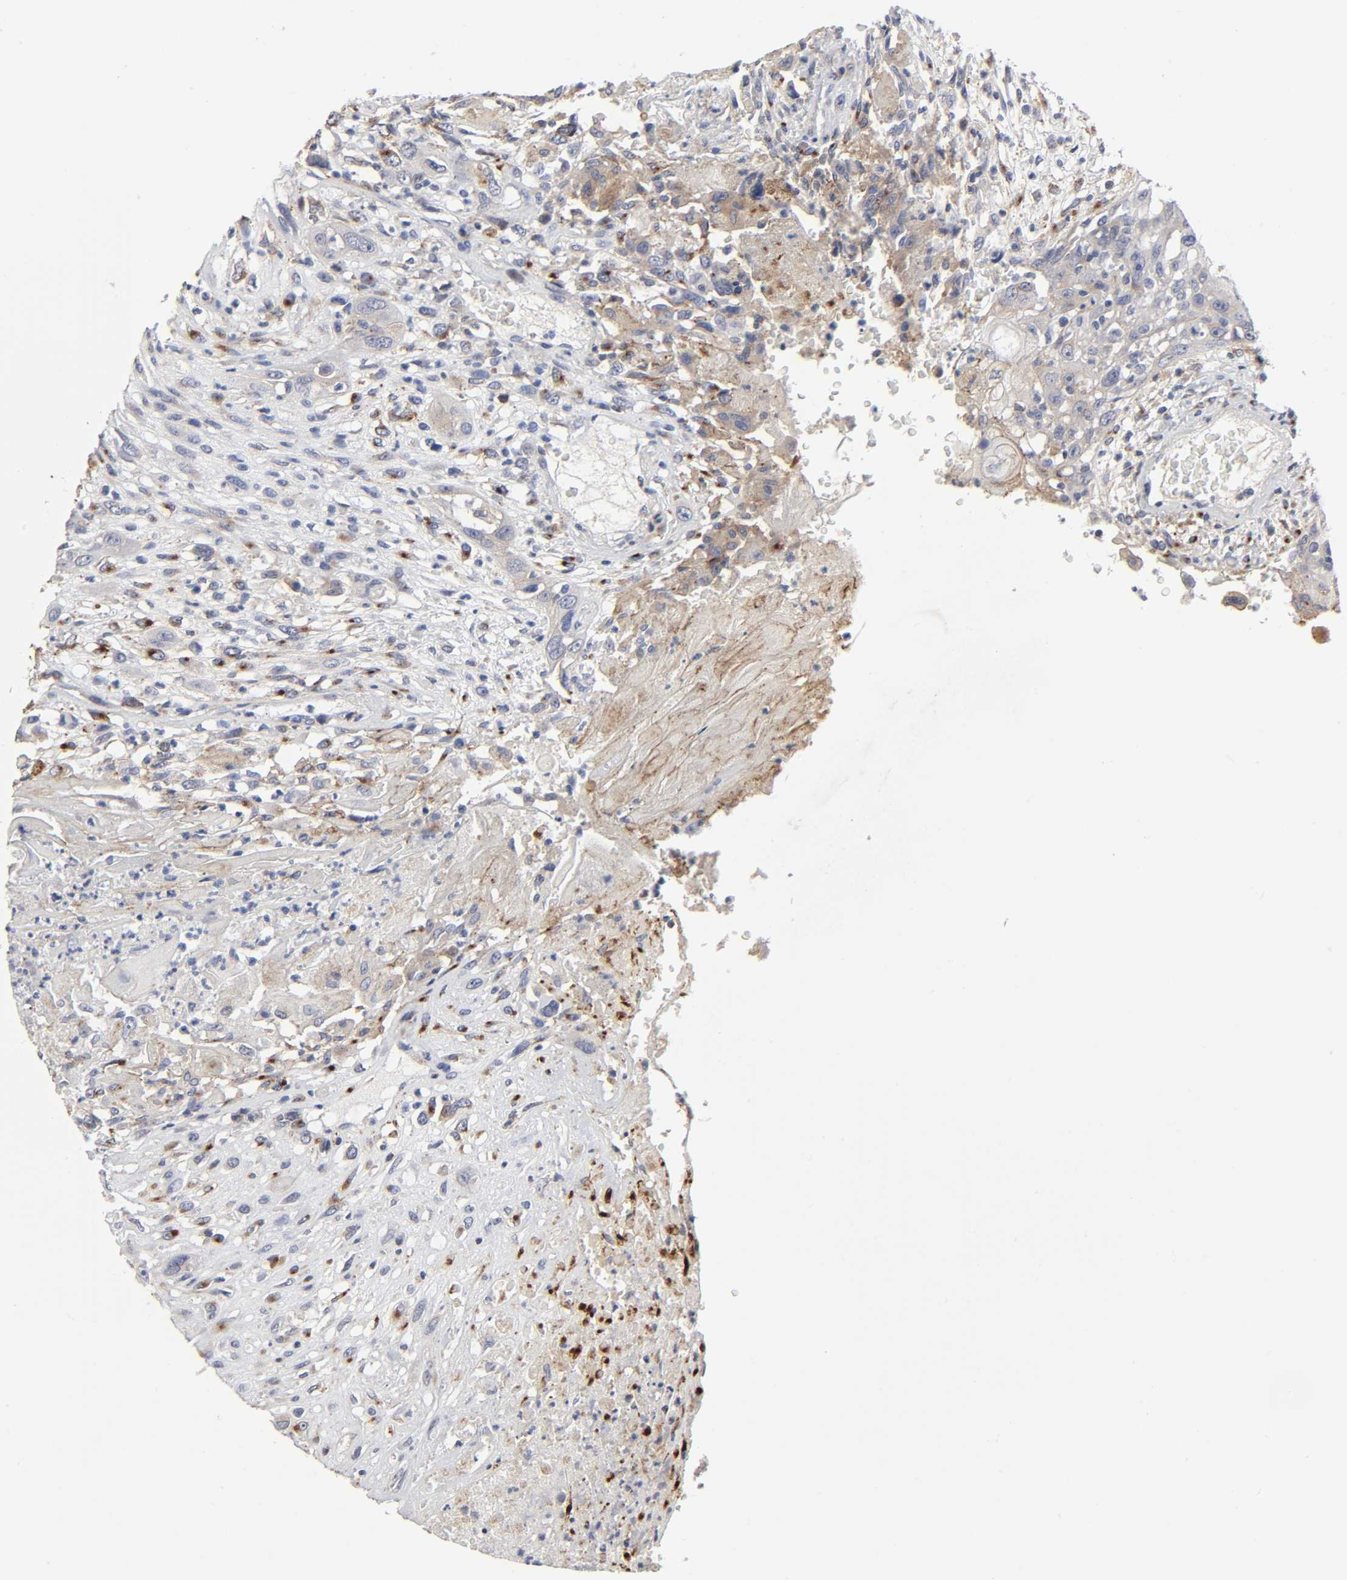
{"staining": {"intensity": "weak", "quantity": "<25%", "location": "cytoplasmic/membranous"}, "tissue": "head and neck cancer", "cell_type": "Tumor cells", "image_type": "cancer", "snomed": [{"axis": "morphology", "description": "Necrosis, NOS"}, {"axis": "morphology", "description": "Neoplasm, malignant, NOS"}, {"axis": "topography", "description": "Salivary gland"}, {"axis": "topography", "description": "Head-Neck"}], "caption": "Tumor cells show no significant protein positivity in head and neck cancer. The staining is performed using DAB brown chromogen with nuclei counter-stained in using hematoxylin.", "gene": "LRP1", "patient": {"sex": "male", "age": 43}}